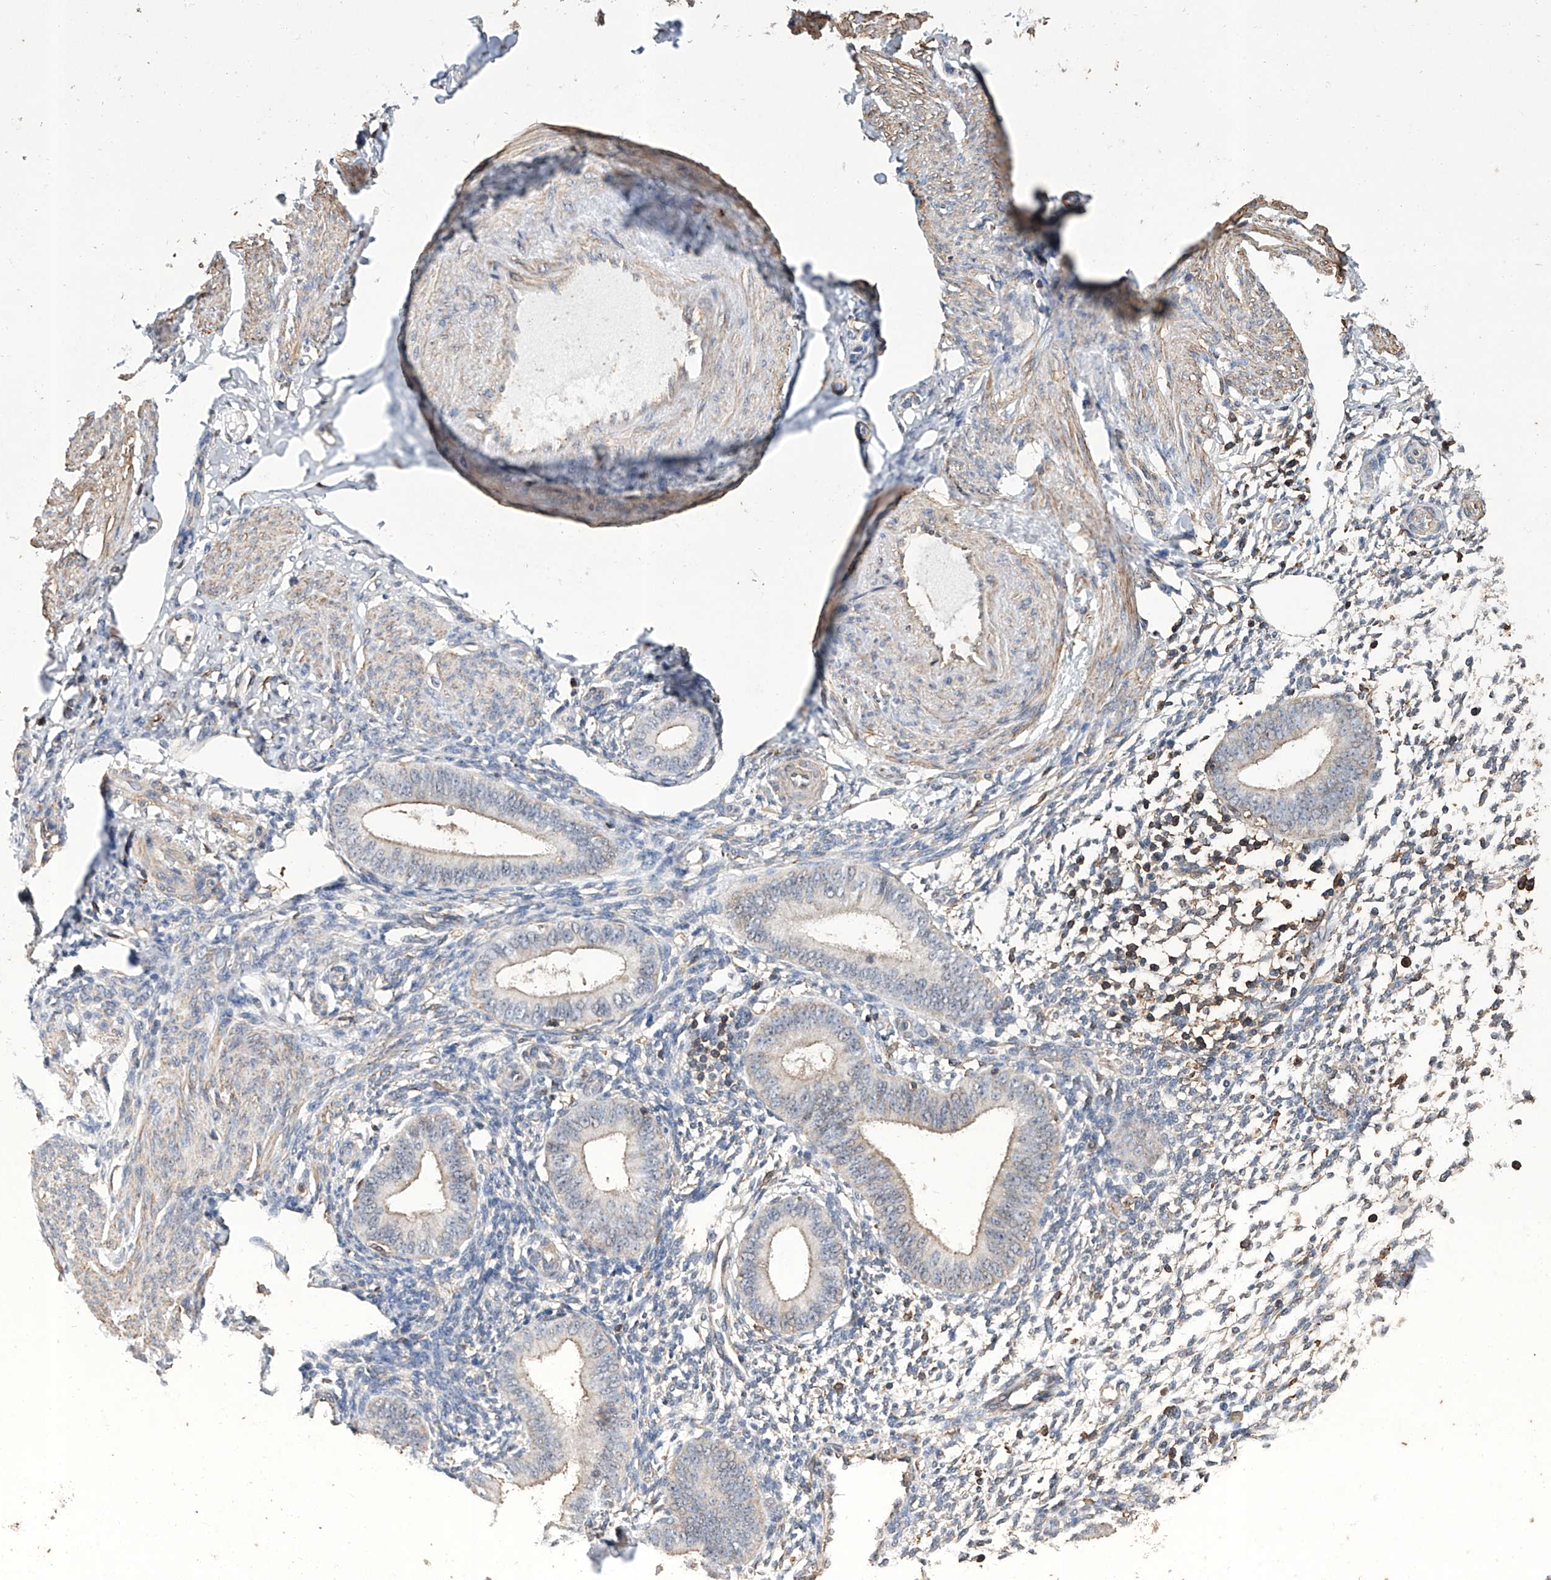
{"staining": {"intensity": "weak", "quantity": "<25%", "location": "cytoplasmic/membranous"}, "tissue": "endometrium", "cell_type": "Cells in endometrial stroma", "image_type": "normal", "snomed": [{"axis": "morphology", "description": "Normal tissue, NOS"}, {"axis": "topography", "description": "Uterus"}, {"axis": "topography", "description": "Endometrium"}], "caption": "The immunohistochemistry photomicrograph has no significant expression in cells in endometrial stroma of endometrium.", "gene": "GPT", "patient": {"sex": "female", "age": 48}}